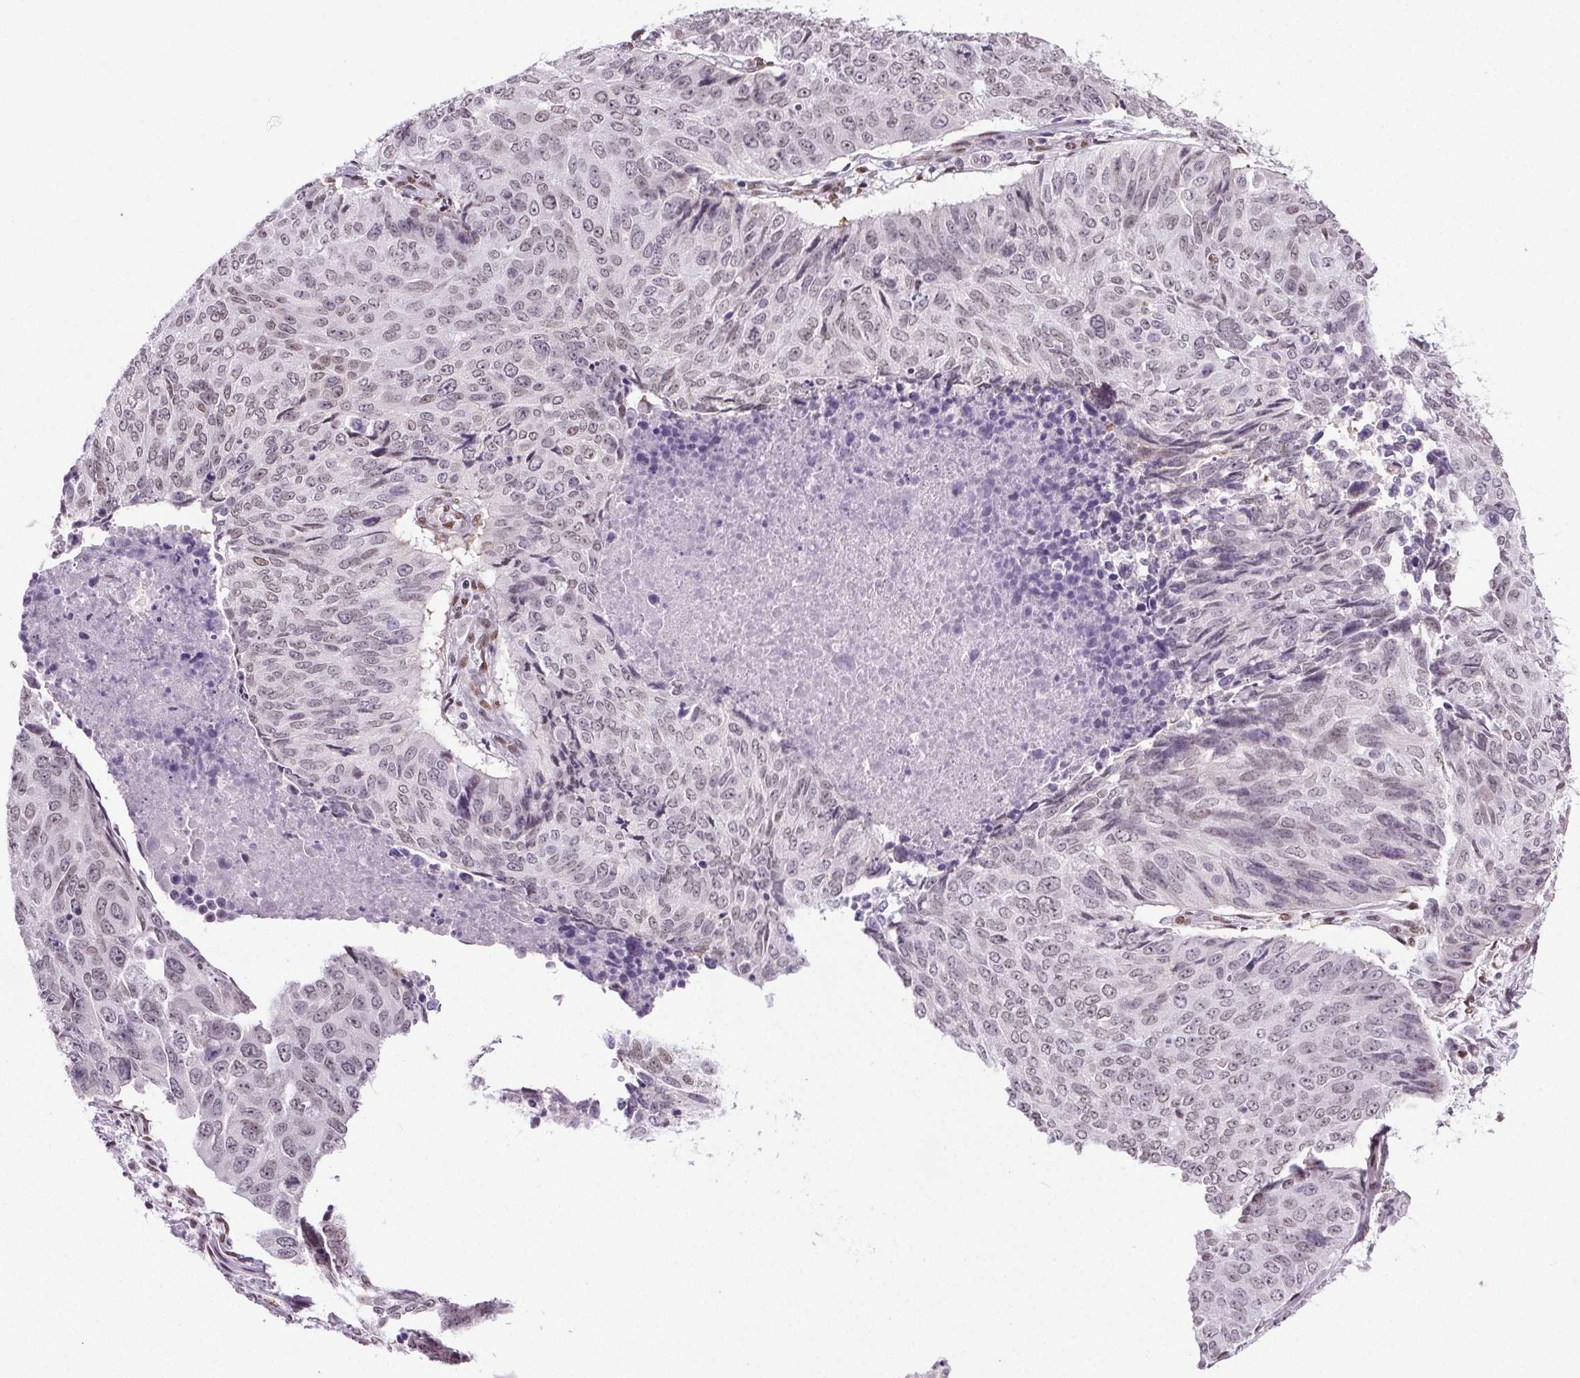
{"staining": {"intensity": "weak", "quantity": "<25%", "location": "nuclear"}, "tissue": "lung cancer", "cell_type": "Tumor cells", "image_type": "cancer", "snomed": [{"axis": "morphology", "description": "Normal tissue, NOS"}, {"axis": "morphology", "description": "Squamous cell carcinoma, NOS"}, {"axis": "topography", "description": "Bronchus"}, {"axis": "topography", "description": "Lung"}], "caption": "Tumor cells show no significant protein positivity in lung cancer.", "gene": "GP6", "patient": {"sex": "male", "age": 64}}